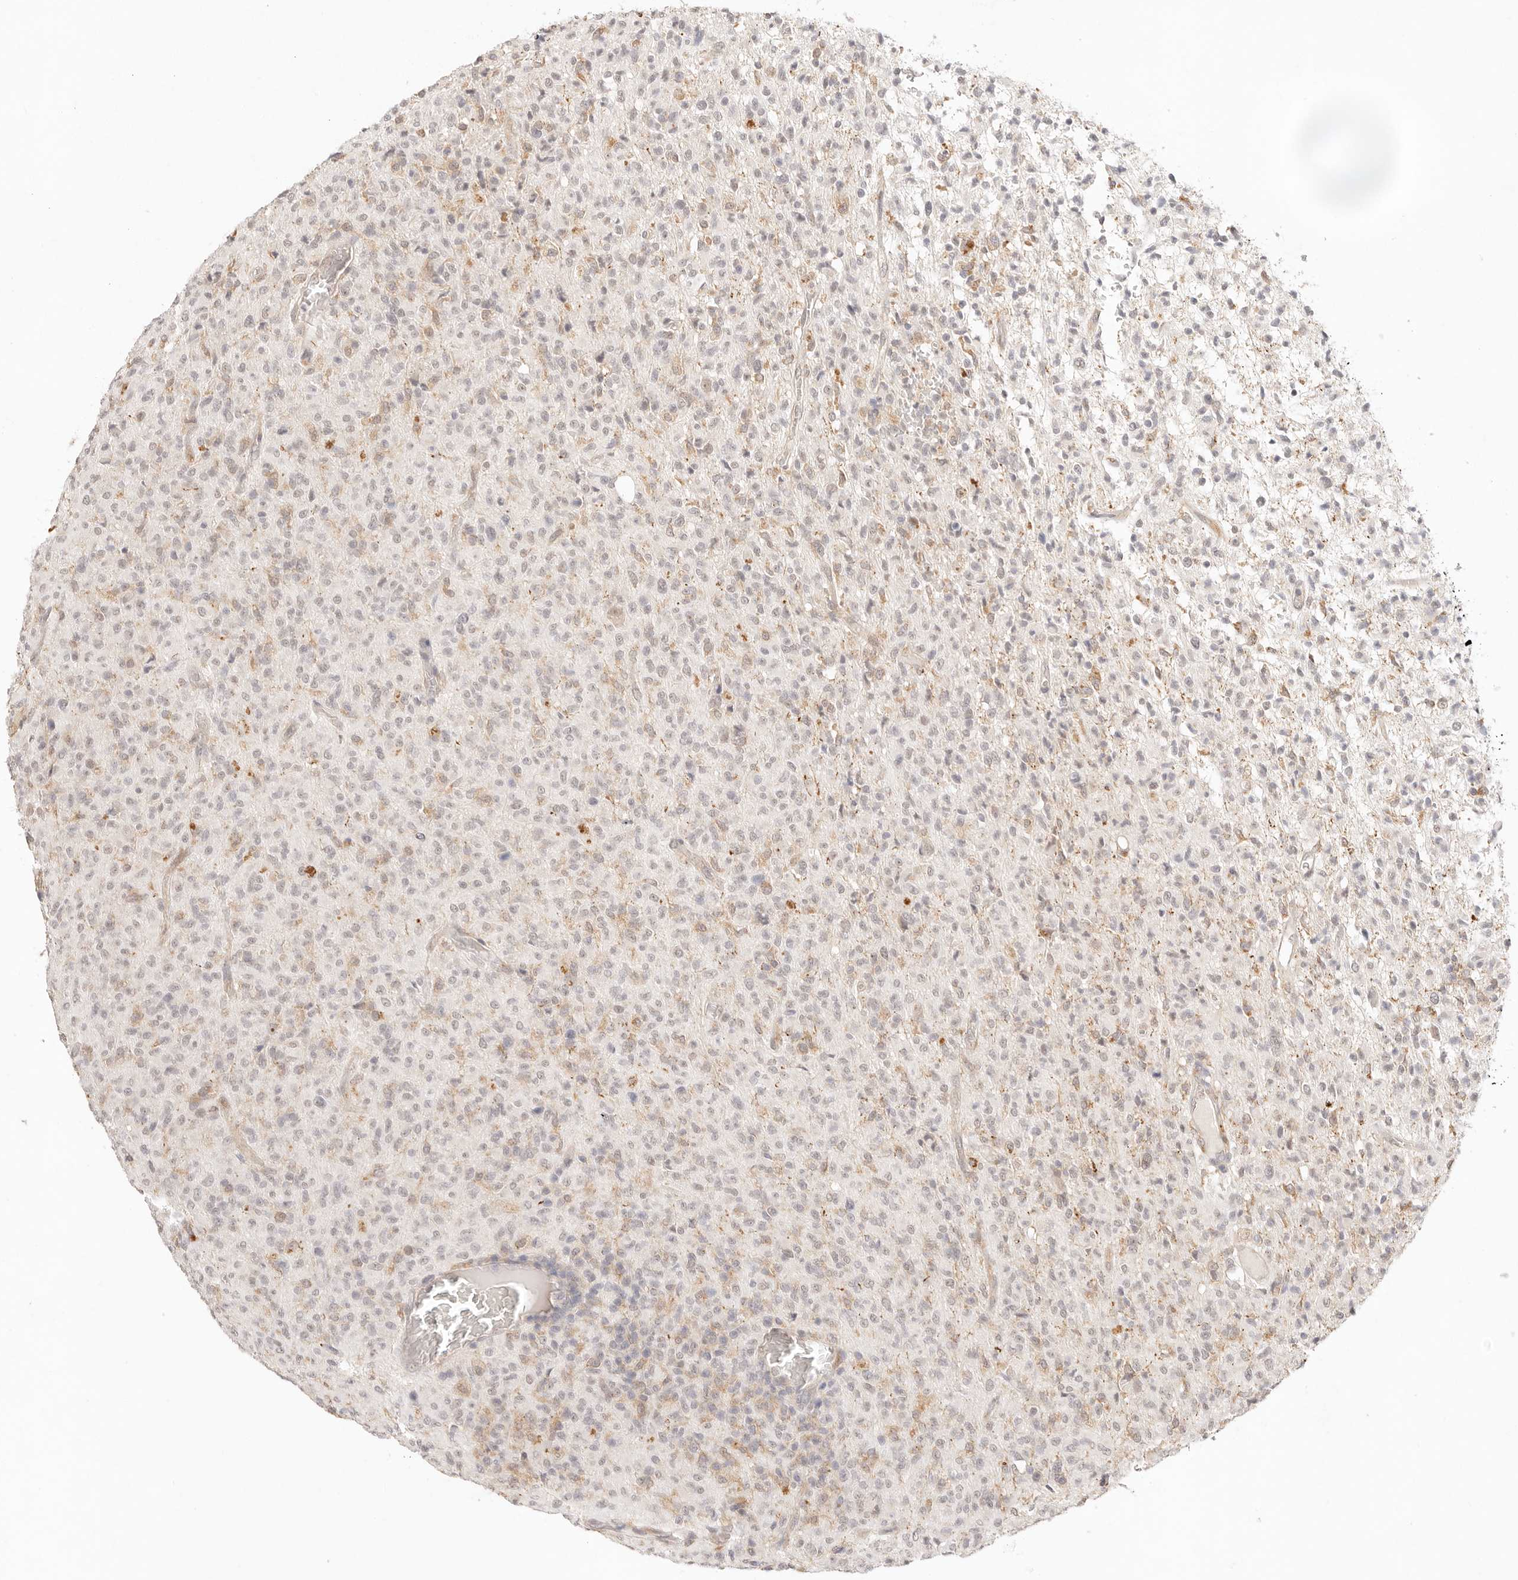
{"staining": {"intensity": "negative", "quantity": "none", "location": "none"}, "tissue": "glioma", "cell_type": "Tumor cells", "image_type": "cancer", "snomed": [{"axis": "morphology", "description": "Glioma, malignant, High grade"}, {"axis": "topography", "description": "Brain"}], "caption": "High power microscopy image of an immunohistochemistry image of malignant high-grade glioma, revealing no significant staining in tumor cells.", "gene": "GPR156", "patient": {"sex": "female", "age": 57}}